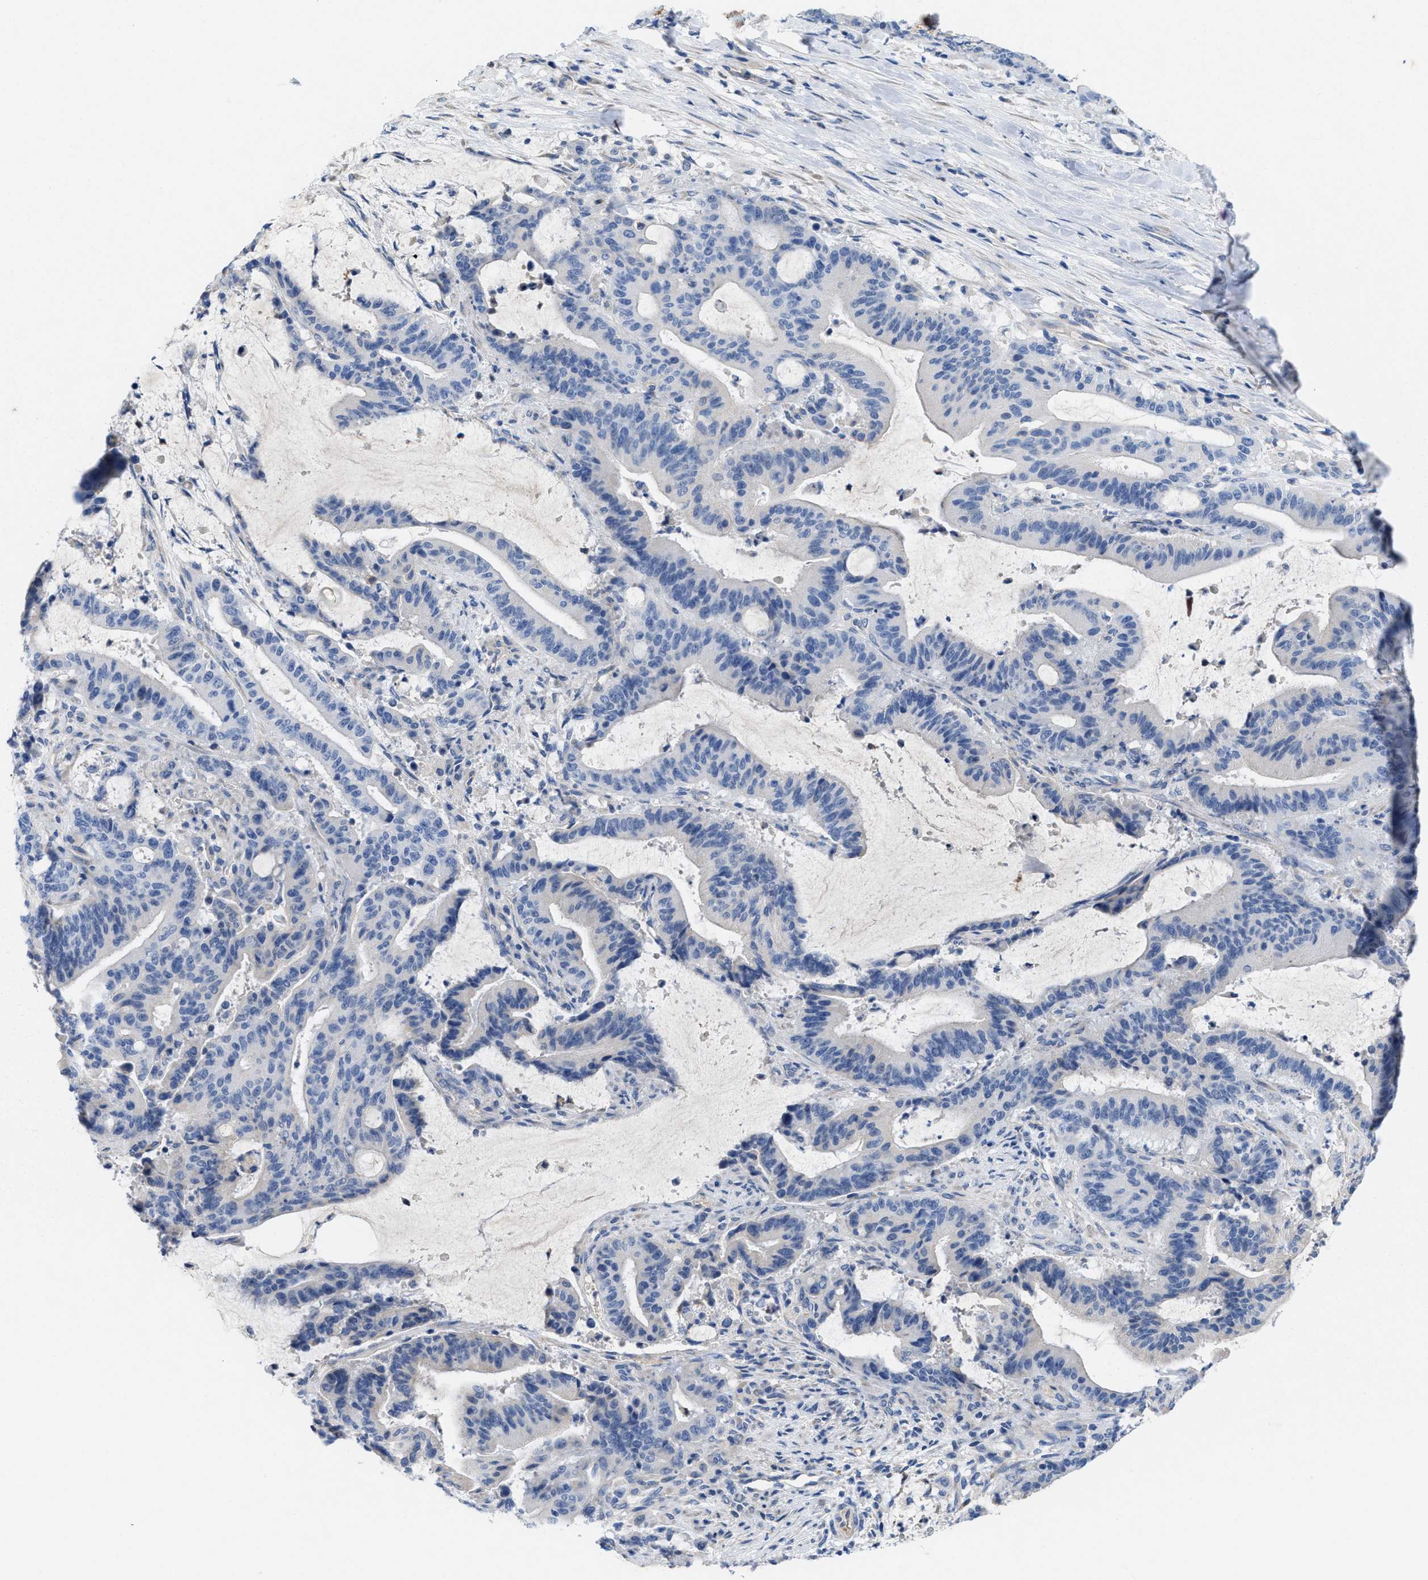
{"staining": {"intensity": "negative", "quantity": "none", "location": "none"}, "tissue": "liver cancer", "cell_type": "Tumor cells", "image_type": "cancer", "snomed": [{"axis": "morphology", "description": "Normal tissue, NOS"}, {"axis": "morphology", "description": "Cholangiocarcinoma"}, {"axis": "topography", "description": "Liver"}, {"axis": "topography", "description": "Peripheral nerve tissue"}], "caption": "Histopathology image shows no significant protein positivity in tumor cells of liver cholangiocarcinoma. (Immunohistochemistry (ihc), brightfield microscopy, high magnification).", "gene": "CPA2", "patient": {"sex": "female", "age": 73}}